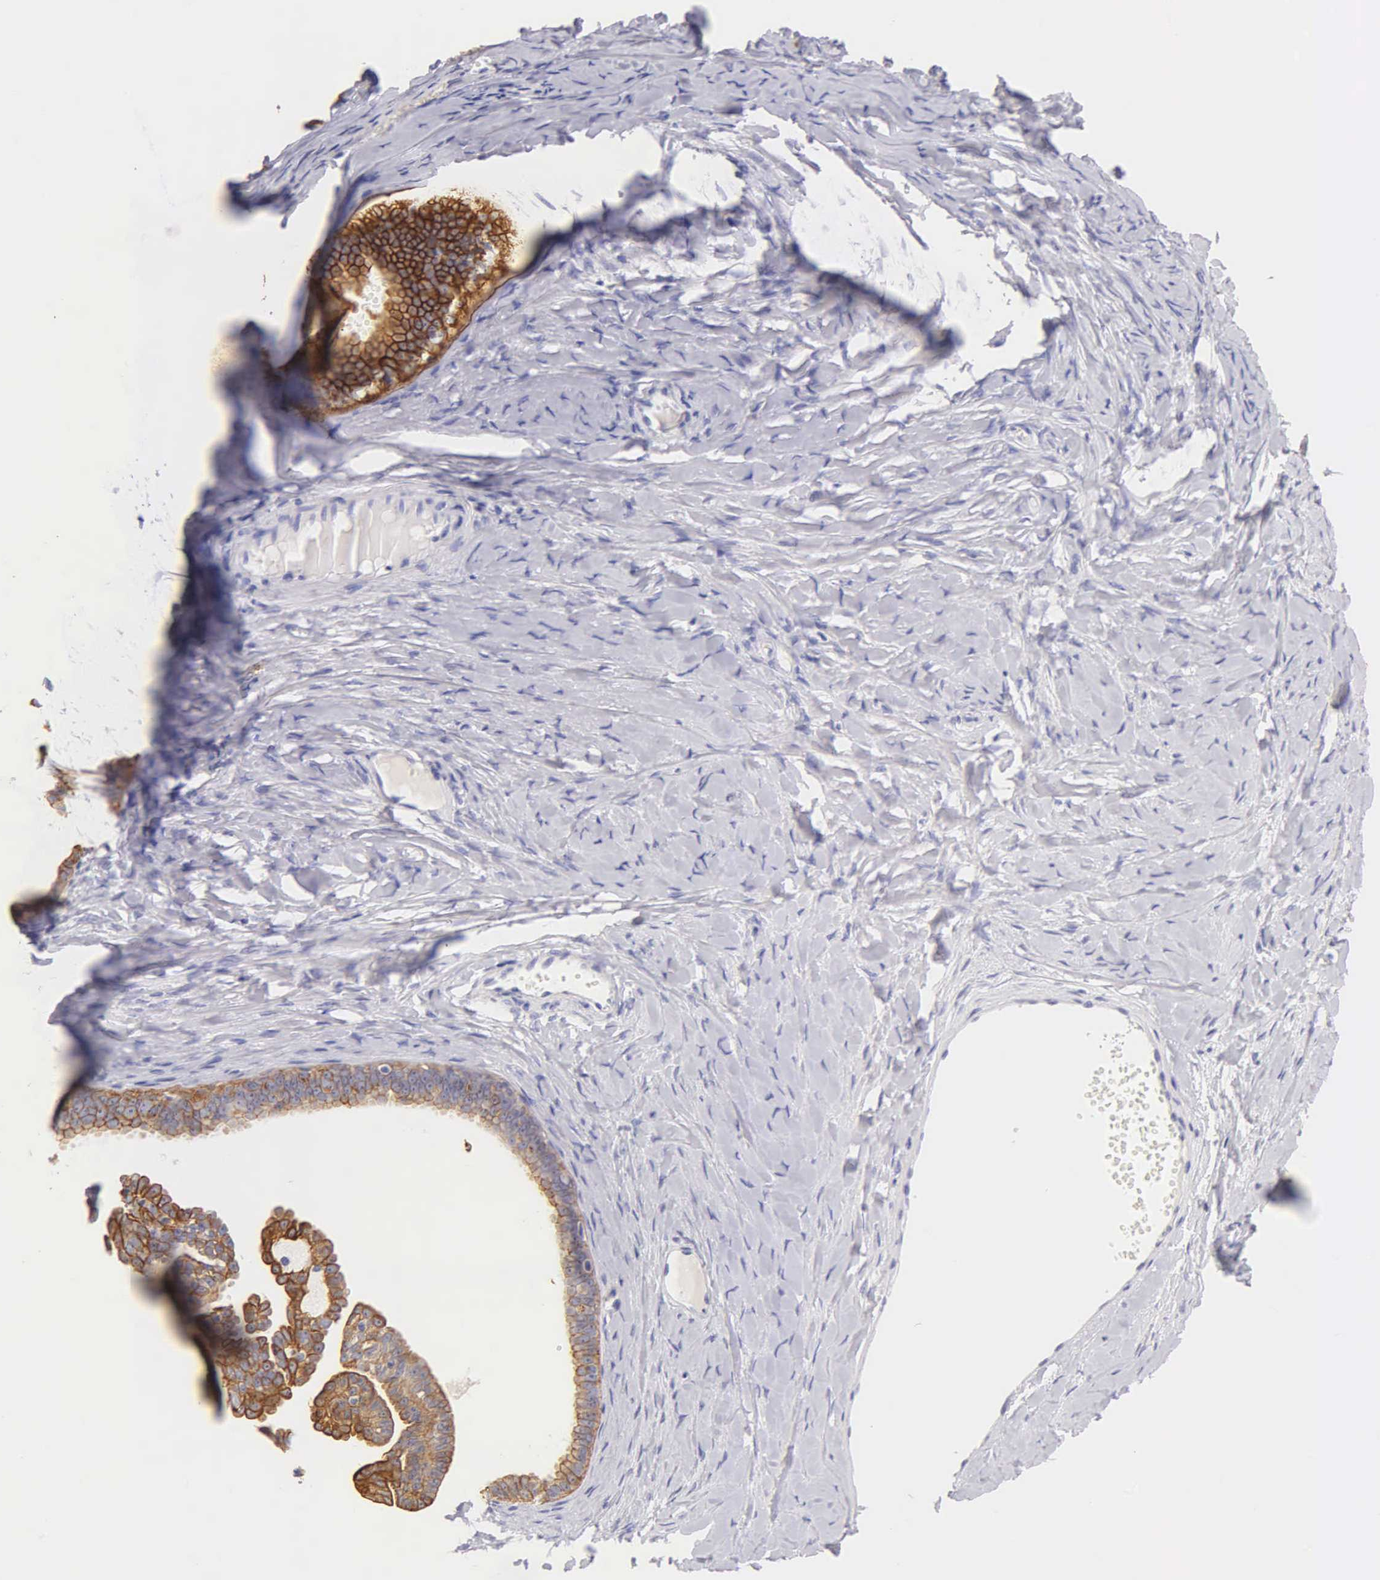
{"staining": {"intensity": "moderate", "quantity": ">75%", "location": "cytoplasmic/membranous"}, "tissue": "ovarian cancer", "cell_type": "Tumor cells", "image_type": "cancer", "snomed": [{"axis": "morphology", "description": "Cystadenocarcinoma, serous, NOS"}, {"axis": "topography", "description": "Ovary"}], "caption": "Protein expression analysis of human serous cystadenocarcinoma (ovarian) reveals moderate cytoplasmic/membranous staining in approximately >75% of tumor cells. (DAB IHC with brightfield microscopy, high magnification).", "gene": "KRT17", "patient": {"sex": "female", "age": 71}}